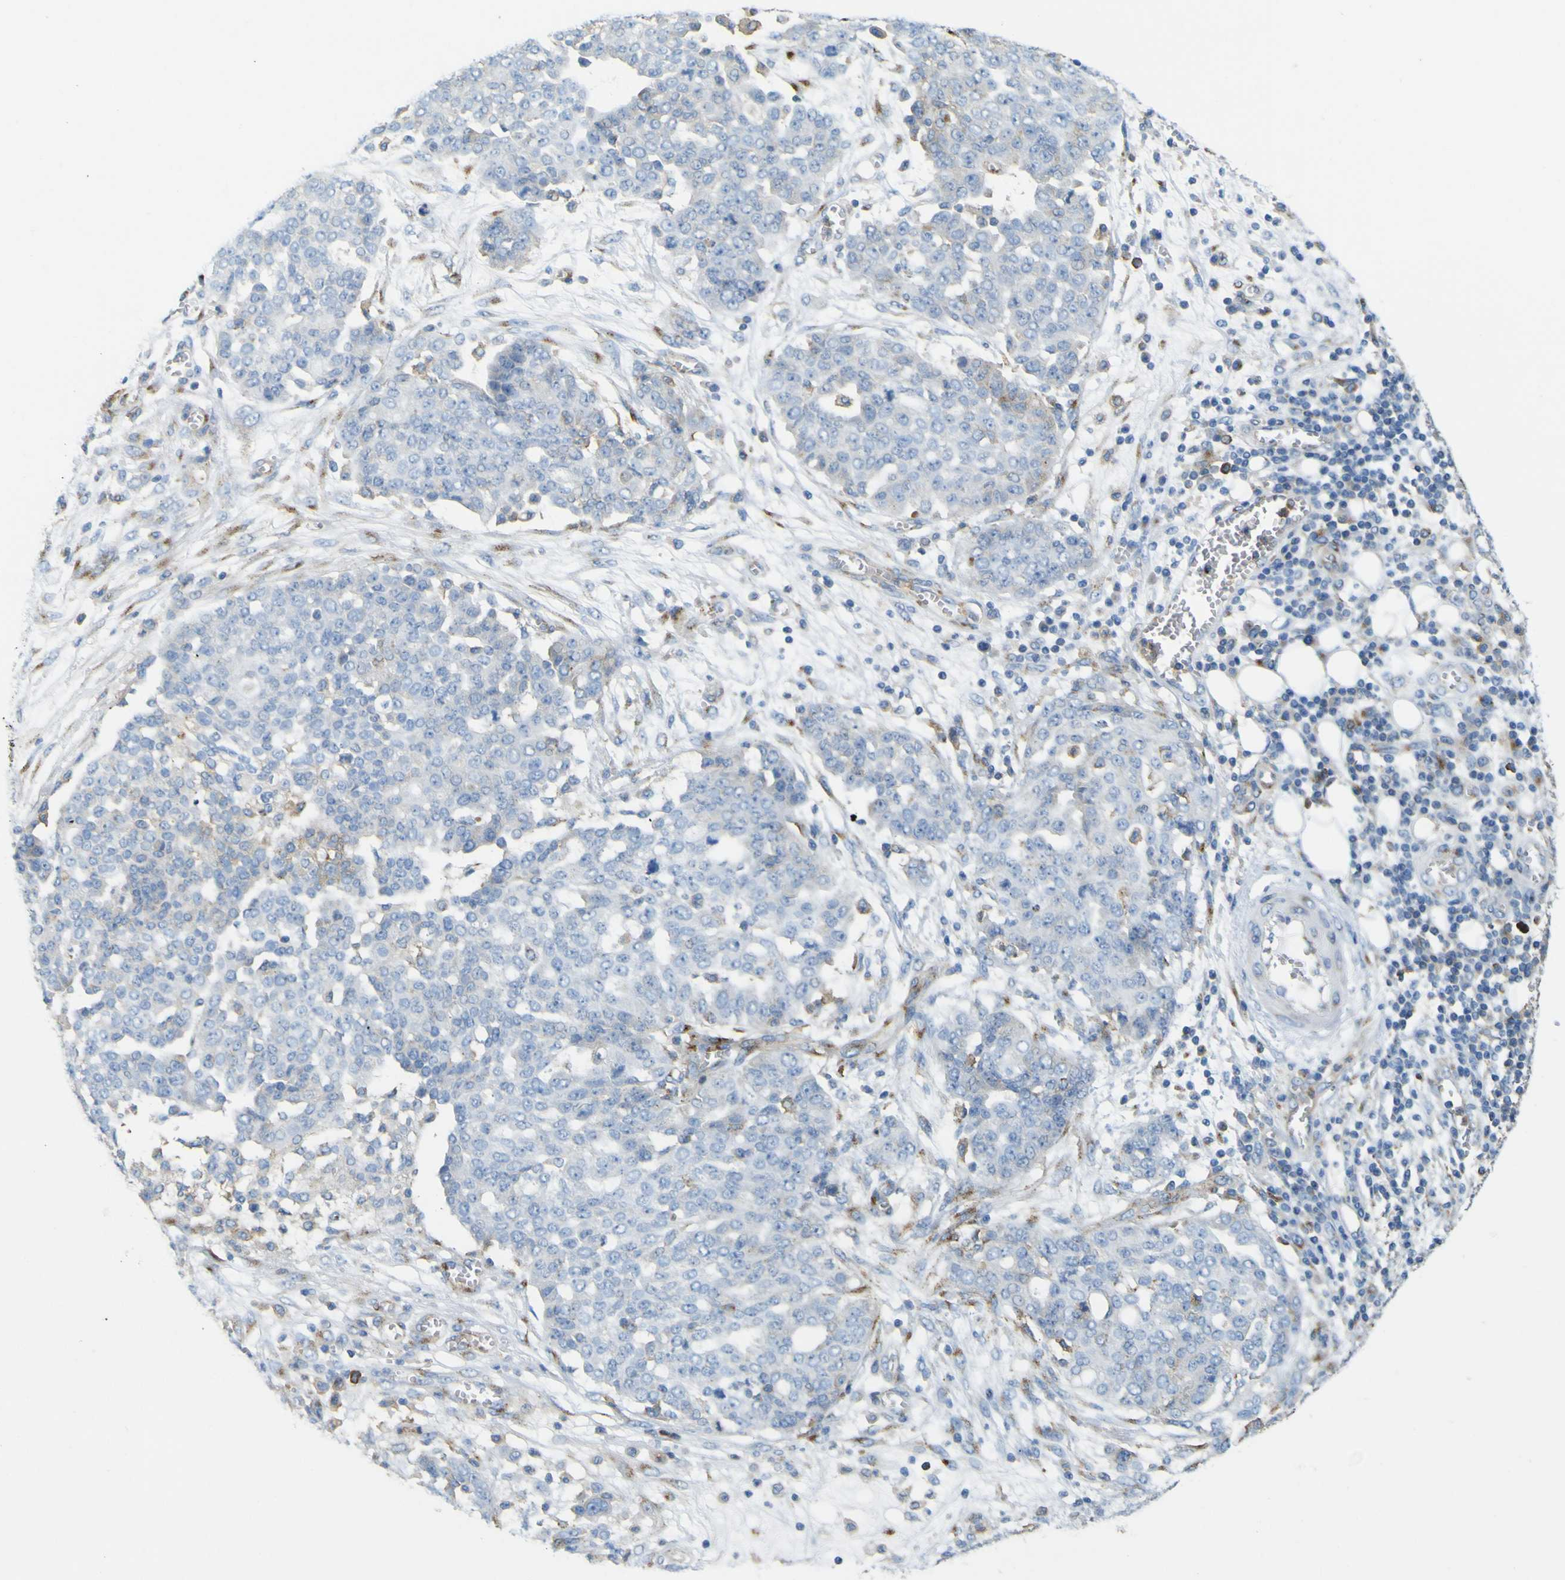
{"staining": {"intensity": "negative", "quantity": "none", "location": "none"}, "tissue": "ovarian cancer", "cell_type": "Tumor cells", "image_type": "cancer", "snomed": [{"axis": "morphology", "description": "Cystadenocarcinoma, serous, NOS"}, {"axis": "topography", "description": "Soft tissue"}, {"axis": "topography", "description": "Ovary"}], "caption": "This photomicrograph is of ovarian cancer (serous cystadenocarcinoma) stained with immunohistochemistry (IHC) to label a protein in brown with the nuclei are counter-stained blue. There is no expression in tumor cells. Nuclei are stained in blue.", "gene": "IGF2R", "patient": {"sex": "female", "age": 57}}